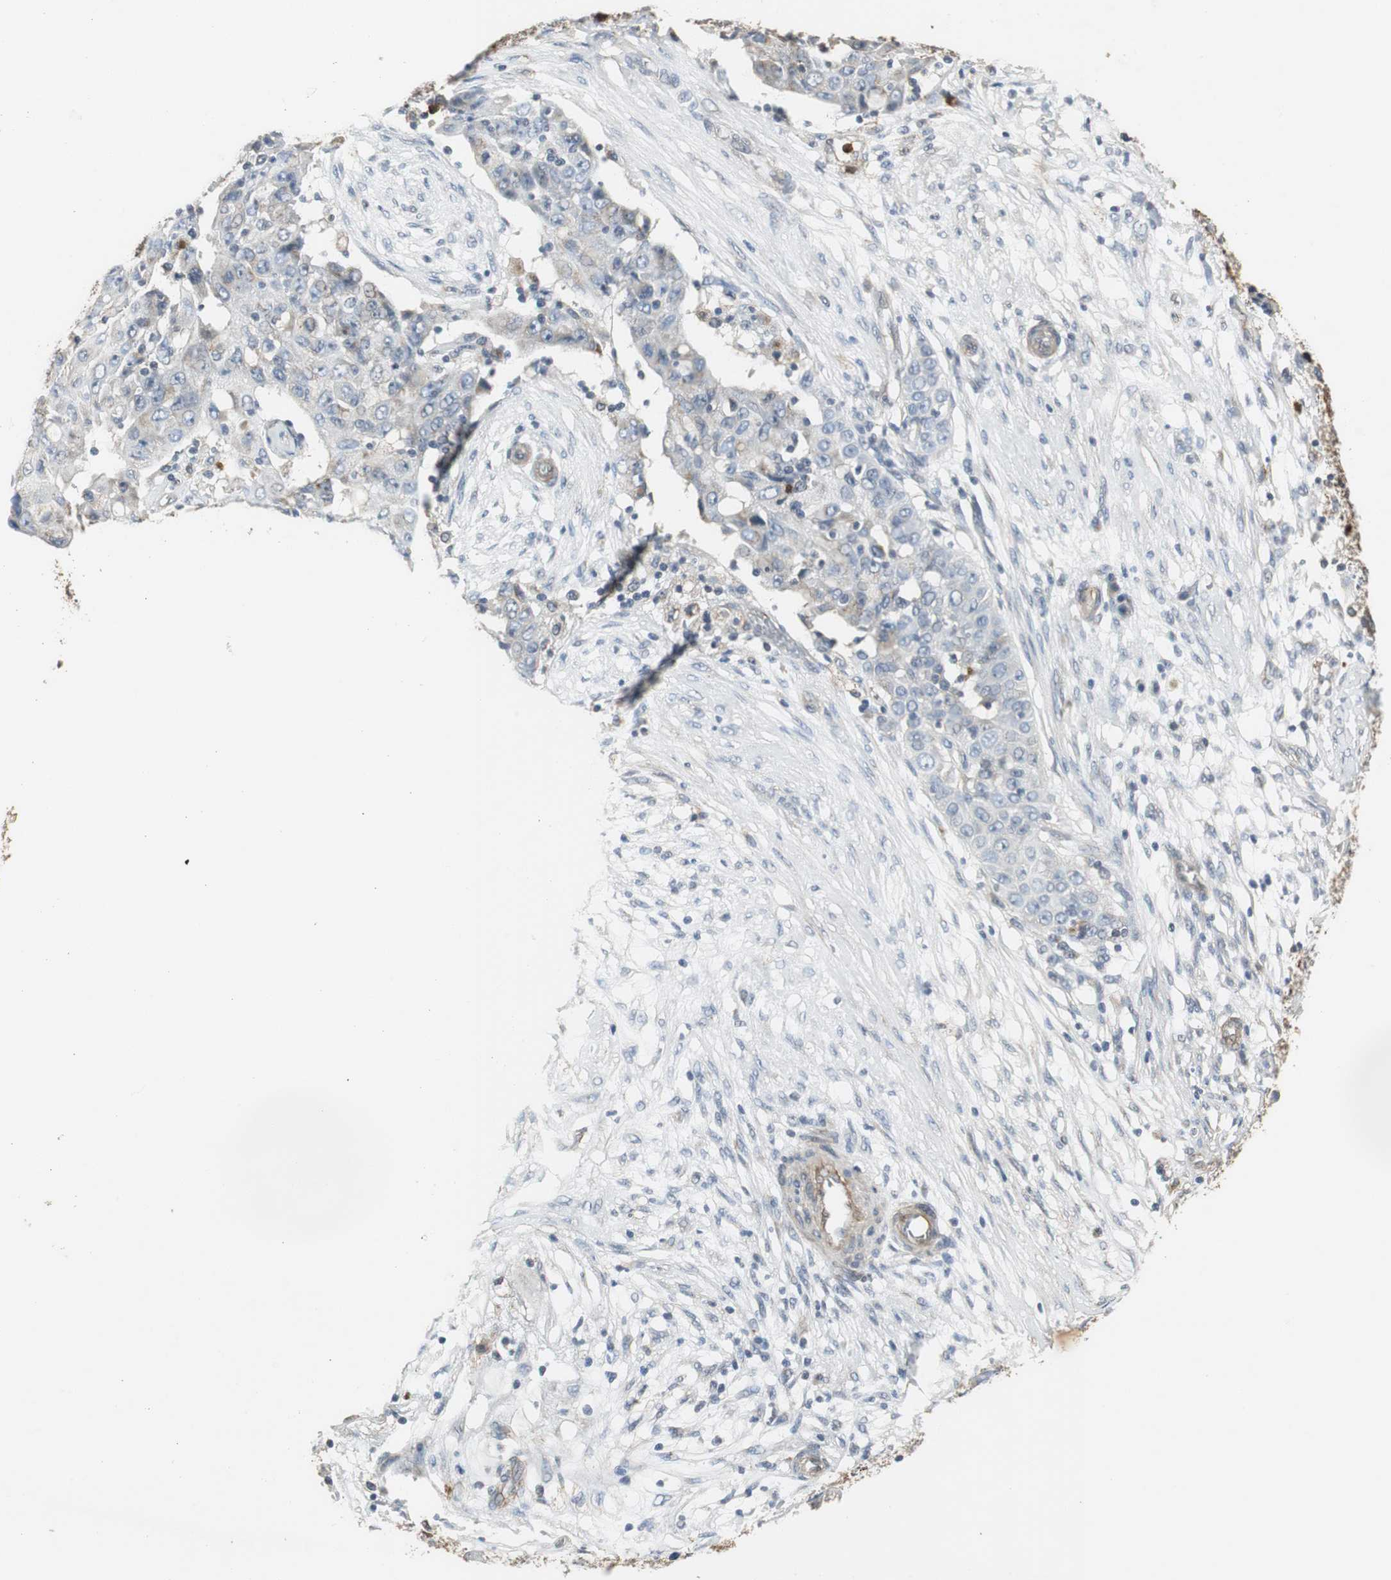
{"staining": {"intensity": "weak", "quantity": "25%-75%", "location": "cytoplasmic/membranous"}, "tissue": "ovarian cancer", "cell_type": "Tumor cells", "image_type": "cancer", "snomed": [{"axis": "morphology", "description": "Carcinoma, endometroid"}, {"axis": "topography", "description": "Ovary"}], "caption": "Endometroid carcinoma (ovarian) stained with immunohistochemistry (IHC) displays weak cytoplasmic/membranous staining in about 25%-75% of tumor cells.", "gene": "JTB", "patient": {"sex": "female", "age": 42}}